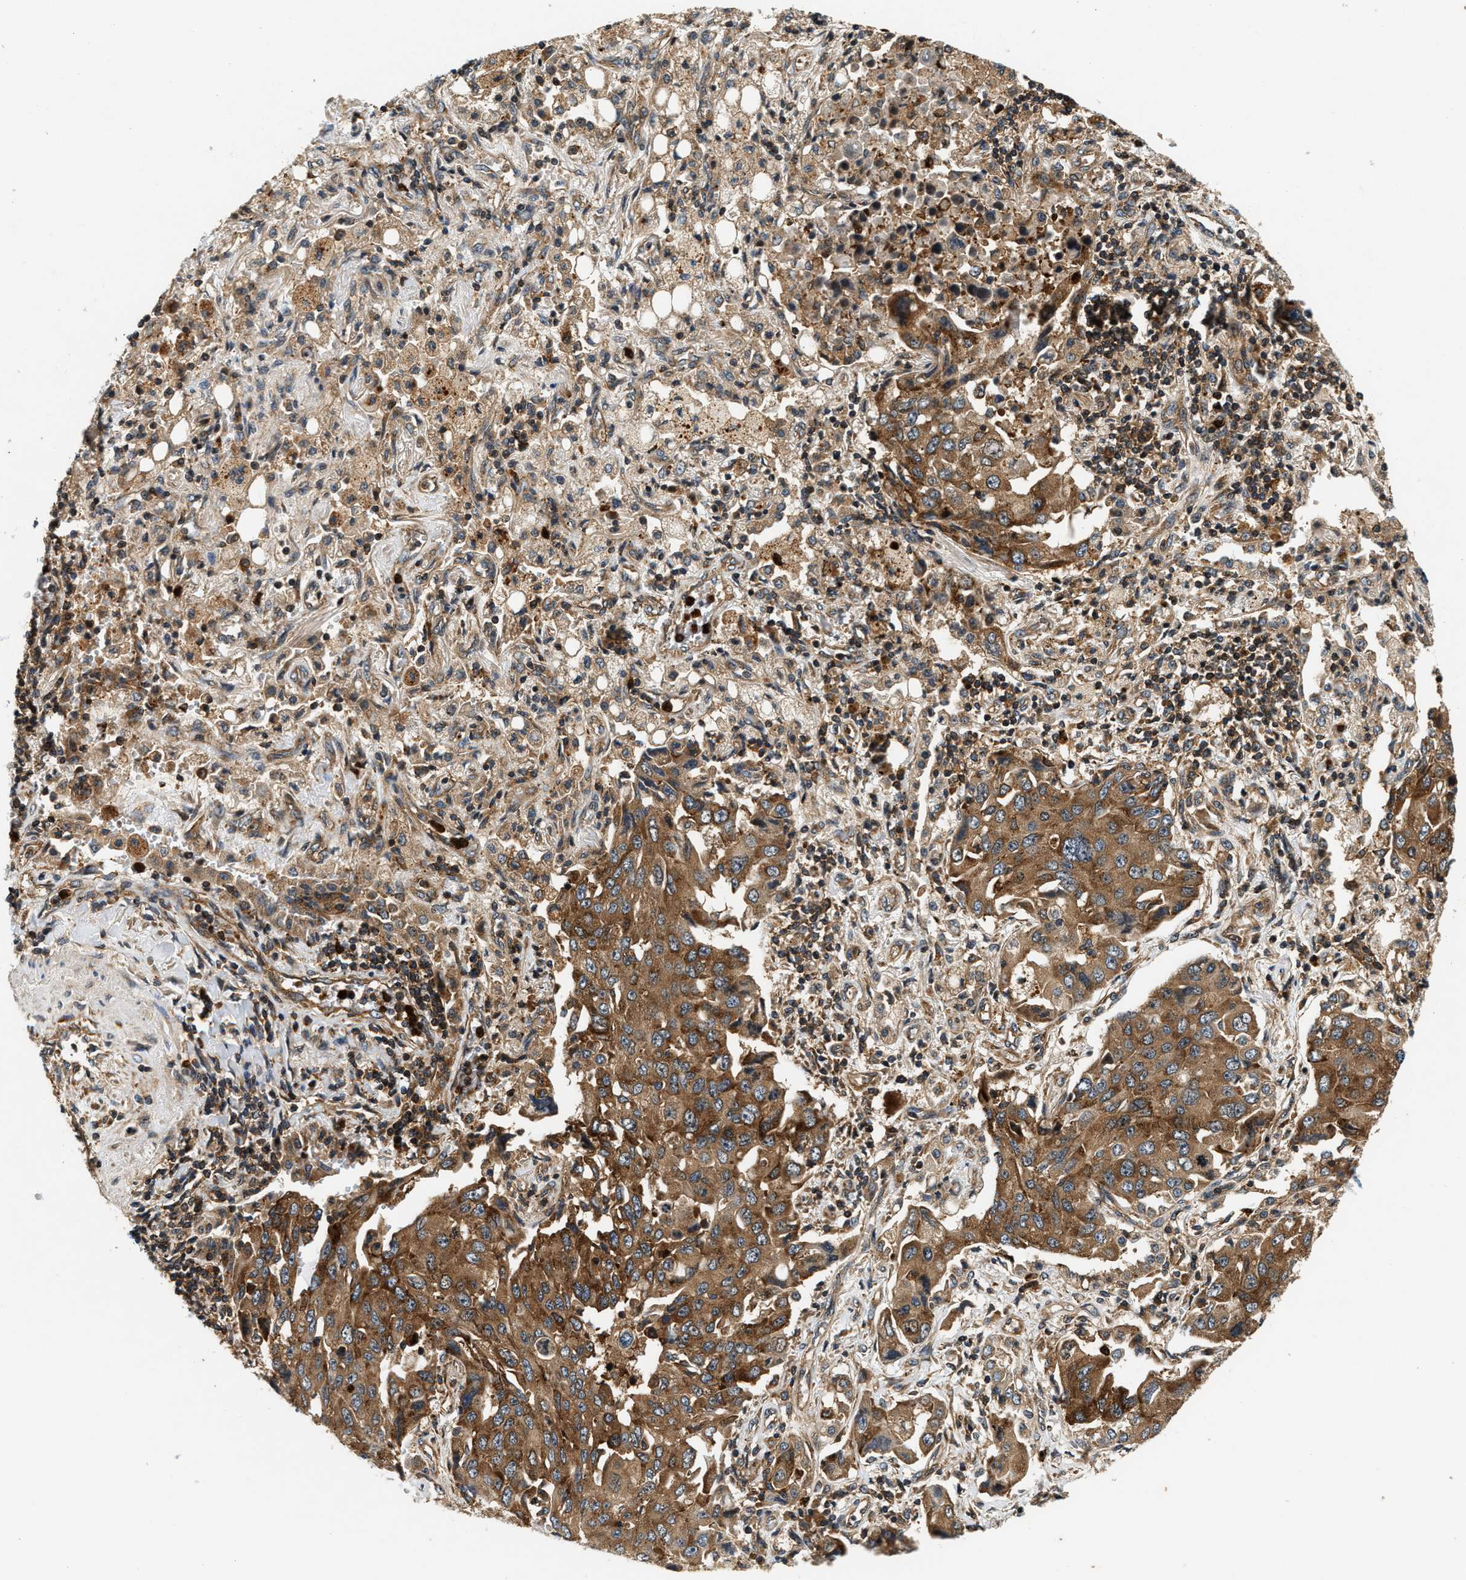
{"staining": {"intensity": "moderate", "quantity": ">75%", "location": "cytoplasmic/membranous"}, "tissue": "lung cancer", "cell_type": "Tumor cells", "image_type": "cancer", "snomed": [{"axis": "morphology", "description": "Adenocarcinoma, NOS"}, {"axis": "topography", "description": "Lung"}], "caption": "Immunohistochemical staining of human lung cancer displays medium levels of moderate cytoplasmic/membranous protein expression in approximately >75% of tumor cells.", "gene": "SAMD9", "patient": {"sex": "female", "age": 65}}